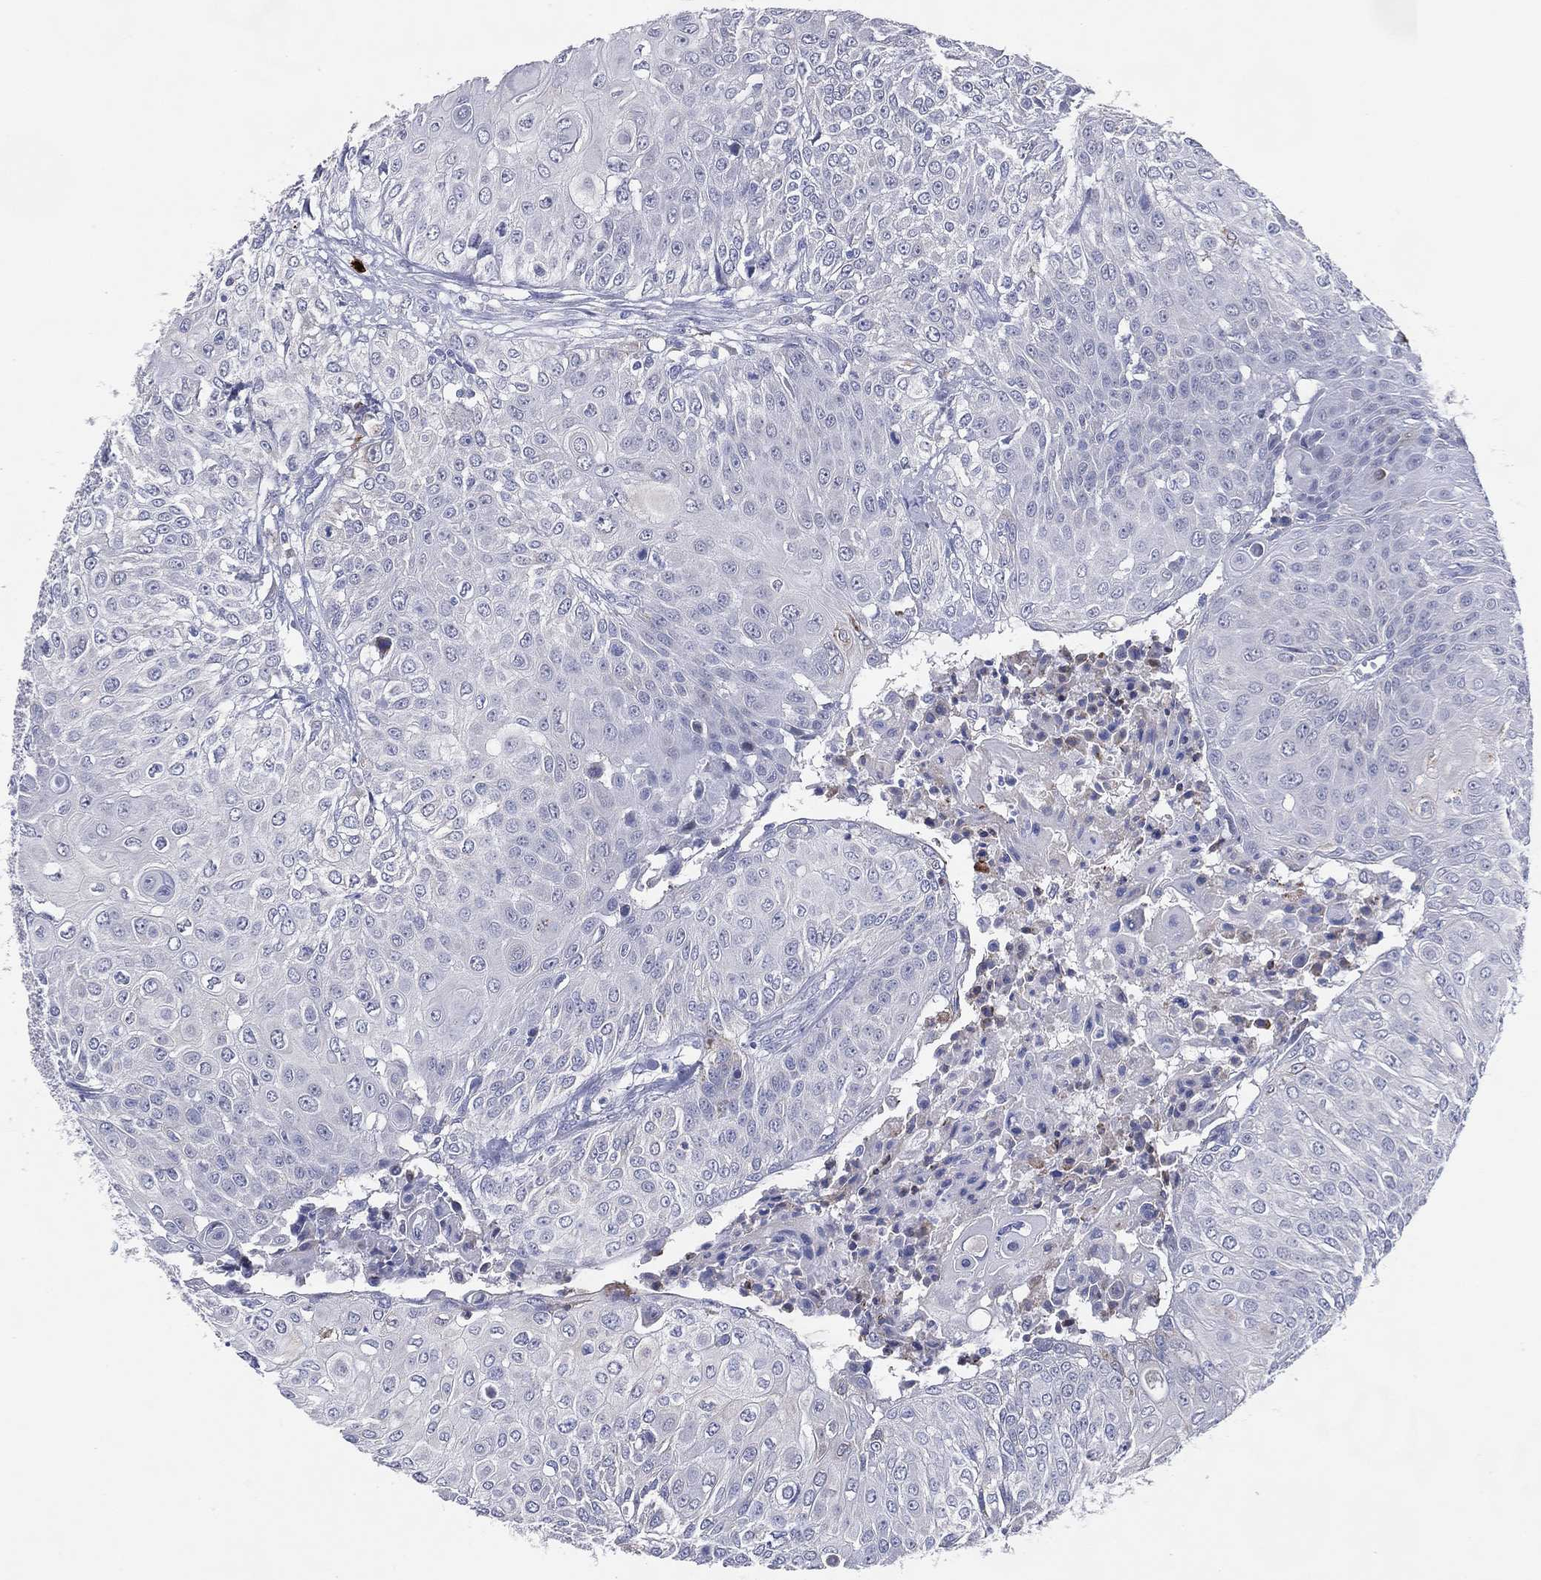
{"staining": {"intensity": "negative", "quantity": "none", "location": "none"}, "tissue": "urothelial cancer", "cell_type": "Tumor cells", "image_type": "cancer", "snomed": [{"axis": "morphology", "description": "Urothelial carcinoma, High grade"}, {"axis": "topography", "description": "Urinary bladder"}], "caption": "DAB (3,3'-diaminobenzidine) immunohistochemical staining of human urothelial cancer reveals no significant expression in tumor cells.", "gene": "DNAH6", "patient": {"sex": "female", "age": 79}}